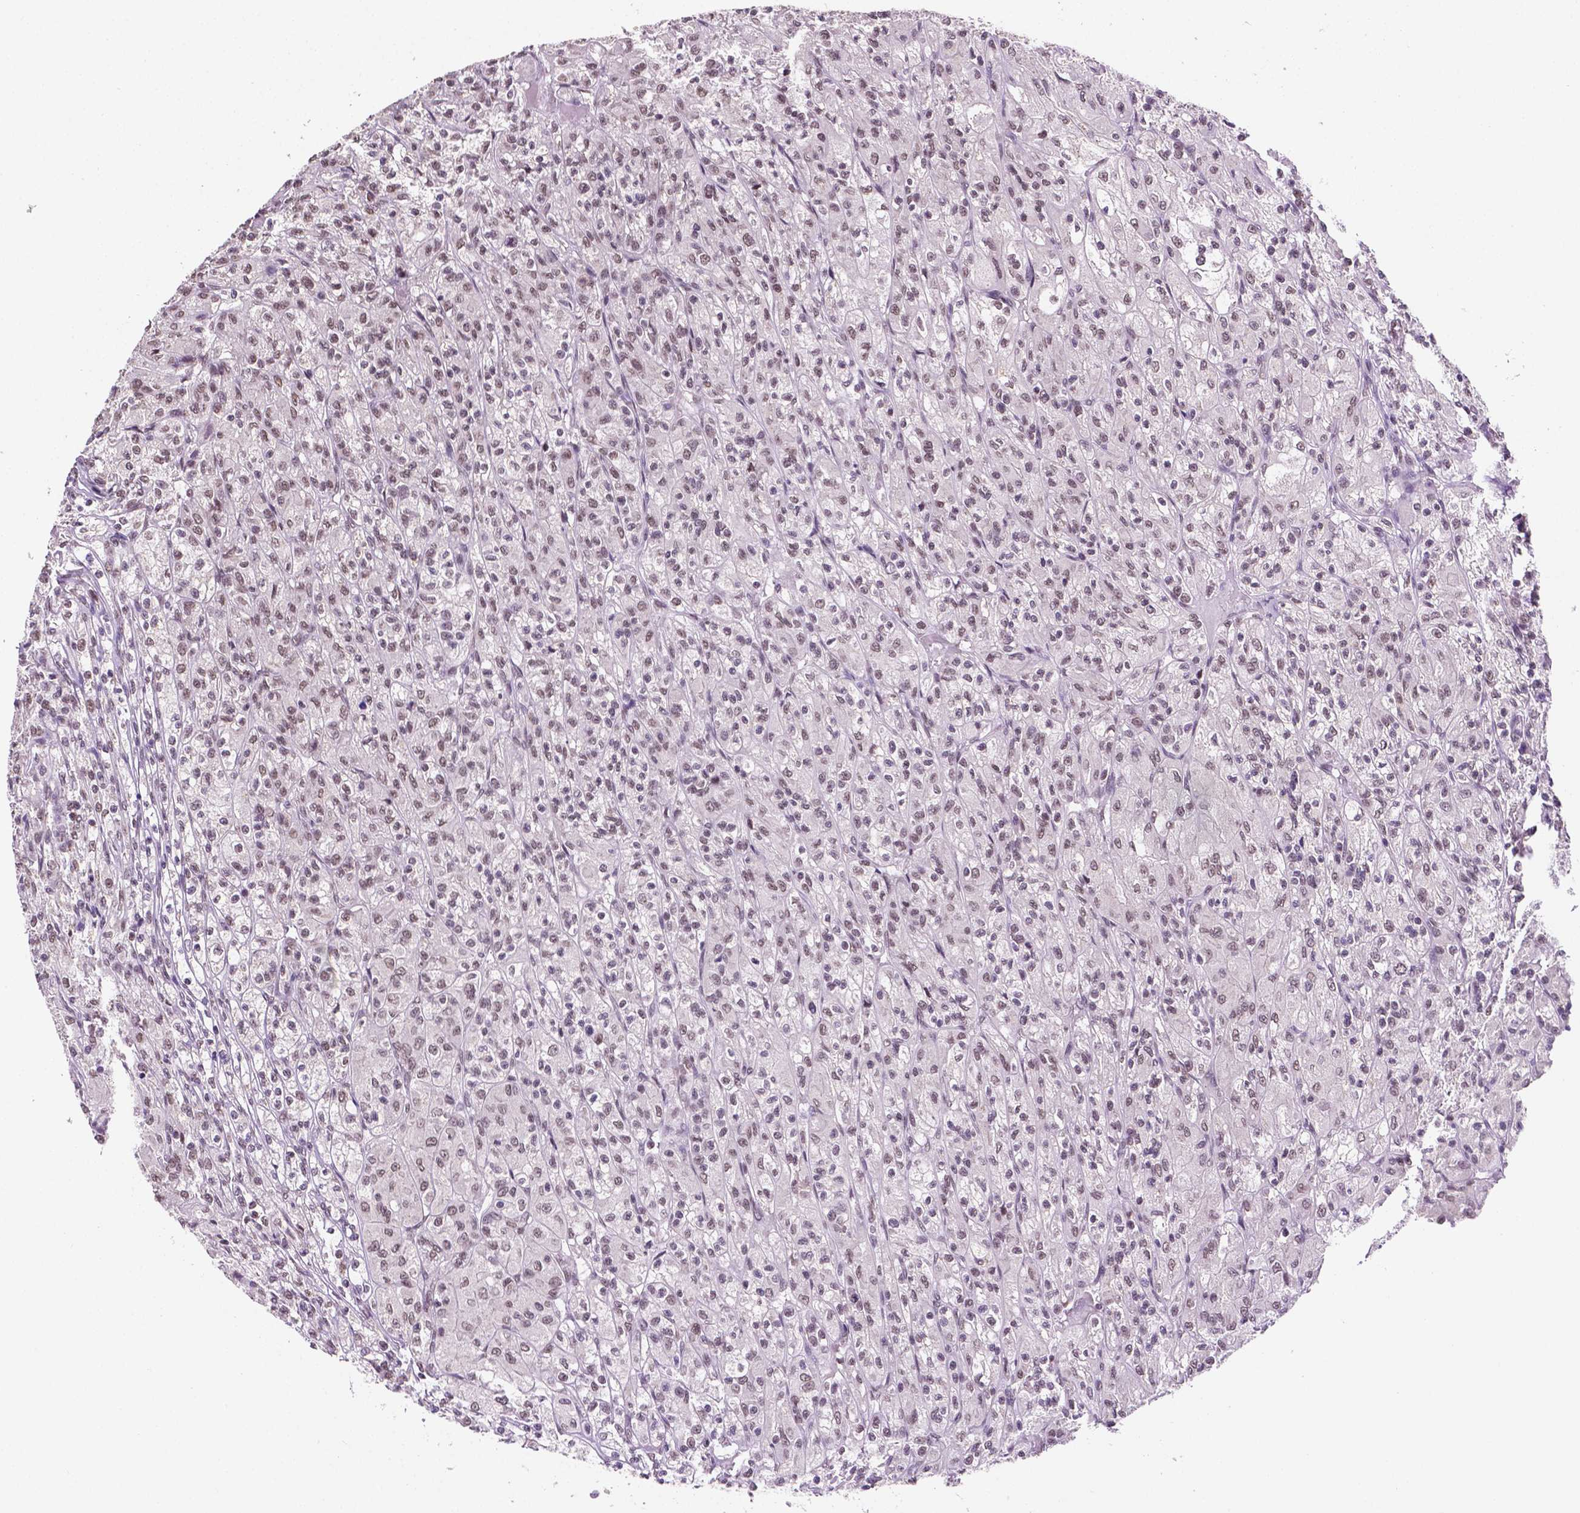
{"staining": {"intensity": "weak", "quantity": ">75%", "location": "nuclear"}, "tissue": "renal cancer", "cell_type": "Tumor cells", "image_type": "cancer", "snomed": [{"axis": "morphology", "description": "Adenocarcinoma, NOS"}, {"axis": "topography", "description": "Kidney"}], "caption": "Protein expression by immunohistochemistry (IHC) exhibits weak nuclear positivity in approximately >75% of tumor cells in renal adenocarcinoma.", "gene": "PTPN6", "patient": {"sex": "female", "age": 70}}